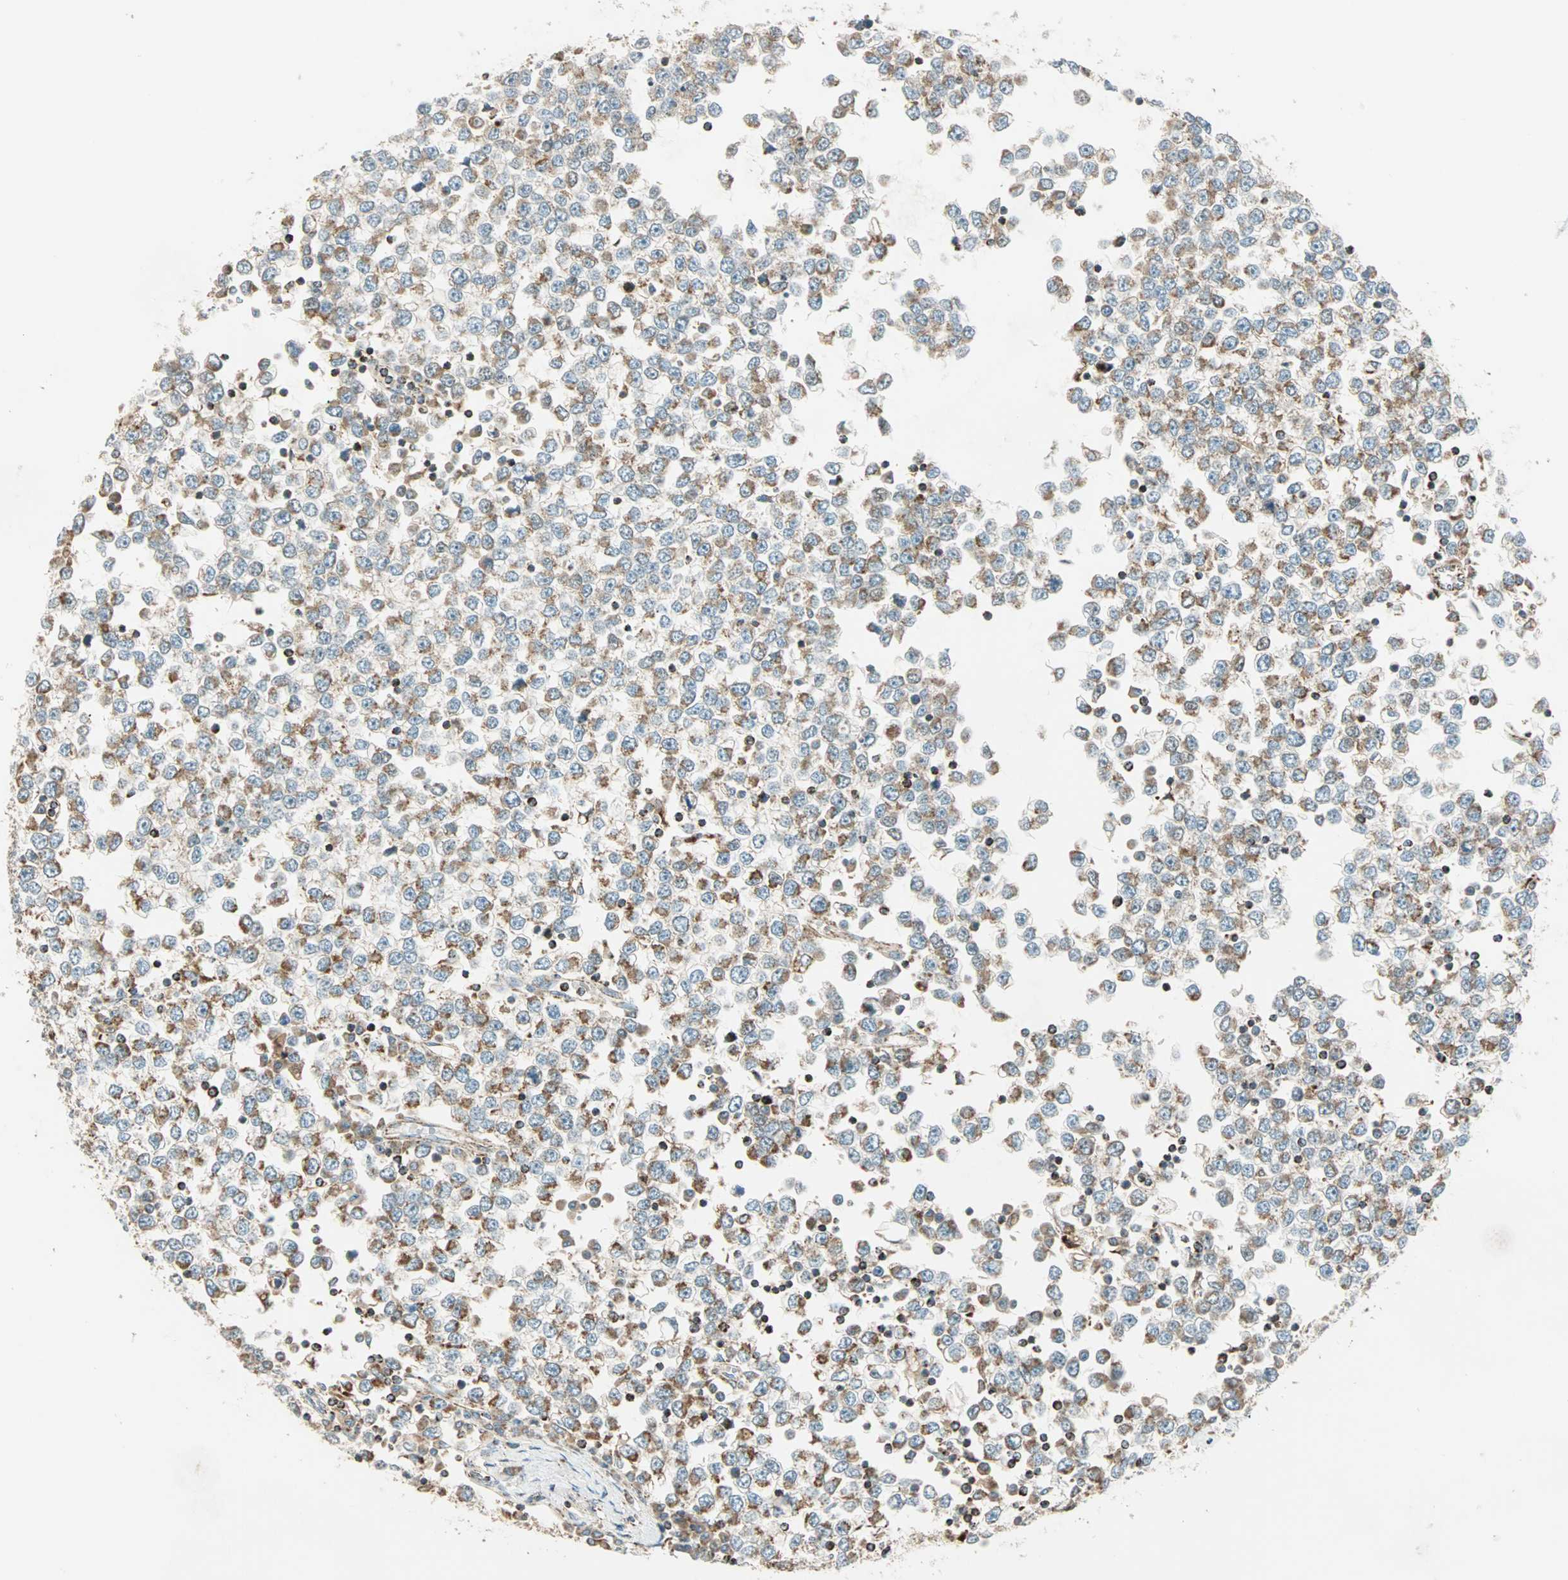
{"staining": {"intensity": "weak", "quantity": ">75%", "location": "cytoplasmic/membranous"}, "tissue": "testis cancer", "cell_type": "Tumor cells", "image_type": "cancer", "snomed": [{"axis": "morphology", "description": "Seminoma, NOS"}, {"axis": "topography", "description": "Testis"}], "caption": "A low amount of weak cytoplasmic/membranous staining is present in approximately >75% of tumor cells in testis seminoma tissue.", "gene": "SPRY4", "patient": {"sex": "male", "age": 65}}